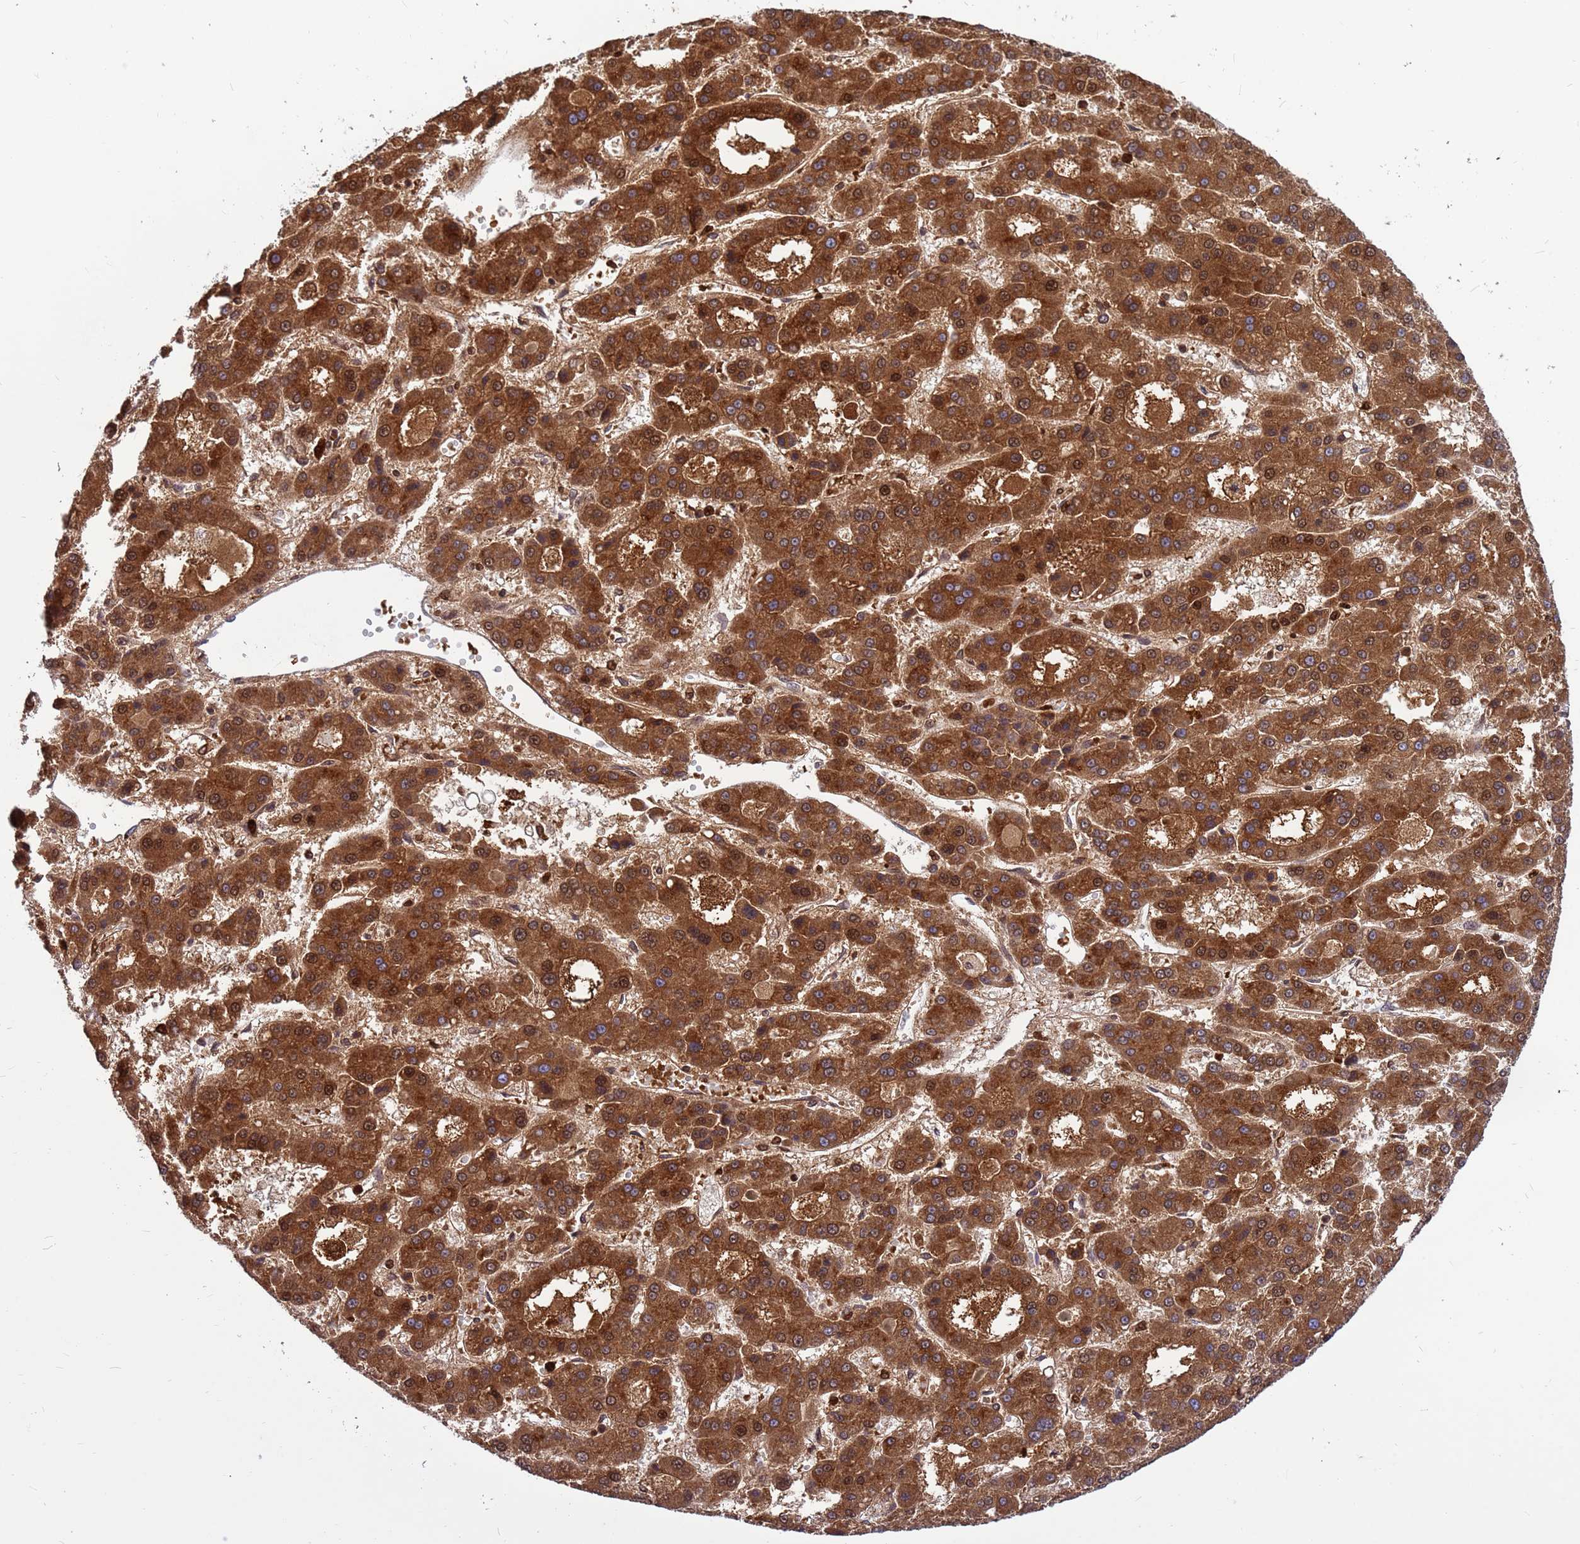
{"staining": {"intensity": "strong", "quantity": ">75%", "location": "cytoplasmic/membranous,nuclear"}, "tissue": "liver cancer", "cell_type": "Tumor cells", "image_type": "cancer", "snomed": [{"axis": "morphology", "description": "Carcinoma, Hepatocellular, NOS"}, {"axis": "topography", "description": "Liver"}], "caption": "Strong cytoplasmic/membranous and nuclear expression is appreciated in approximately >75% of tumor cells in liver hepatocellular carcinoma. (brown staining indicates protein expression, while blue staining denotes nuclei).", "gene": "ORM1", "patient": {"sex": "male", "age": 70}}